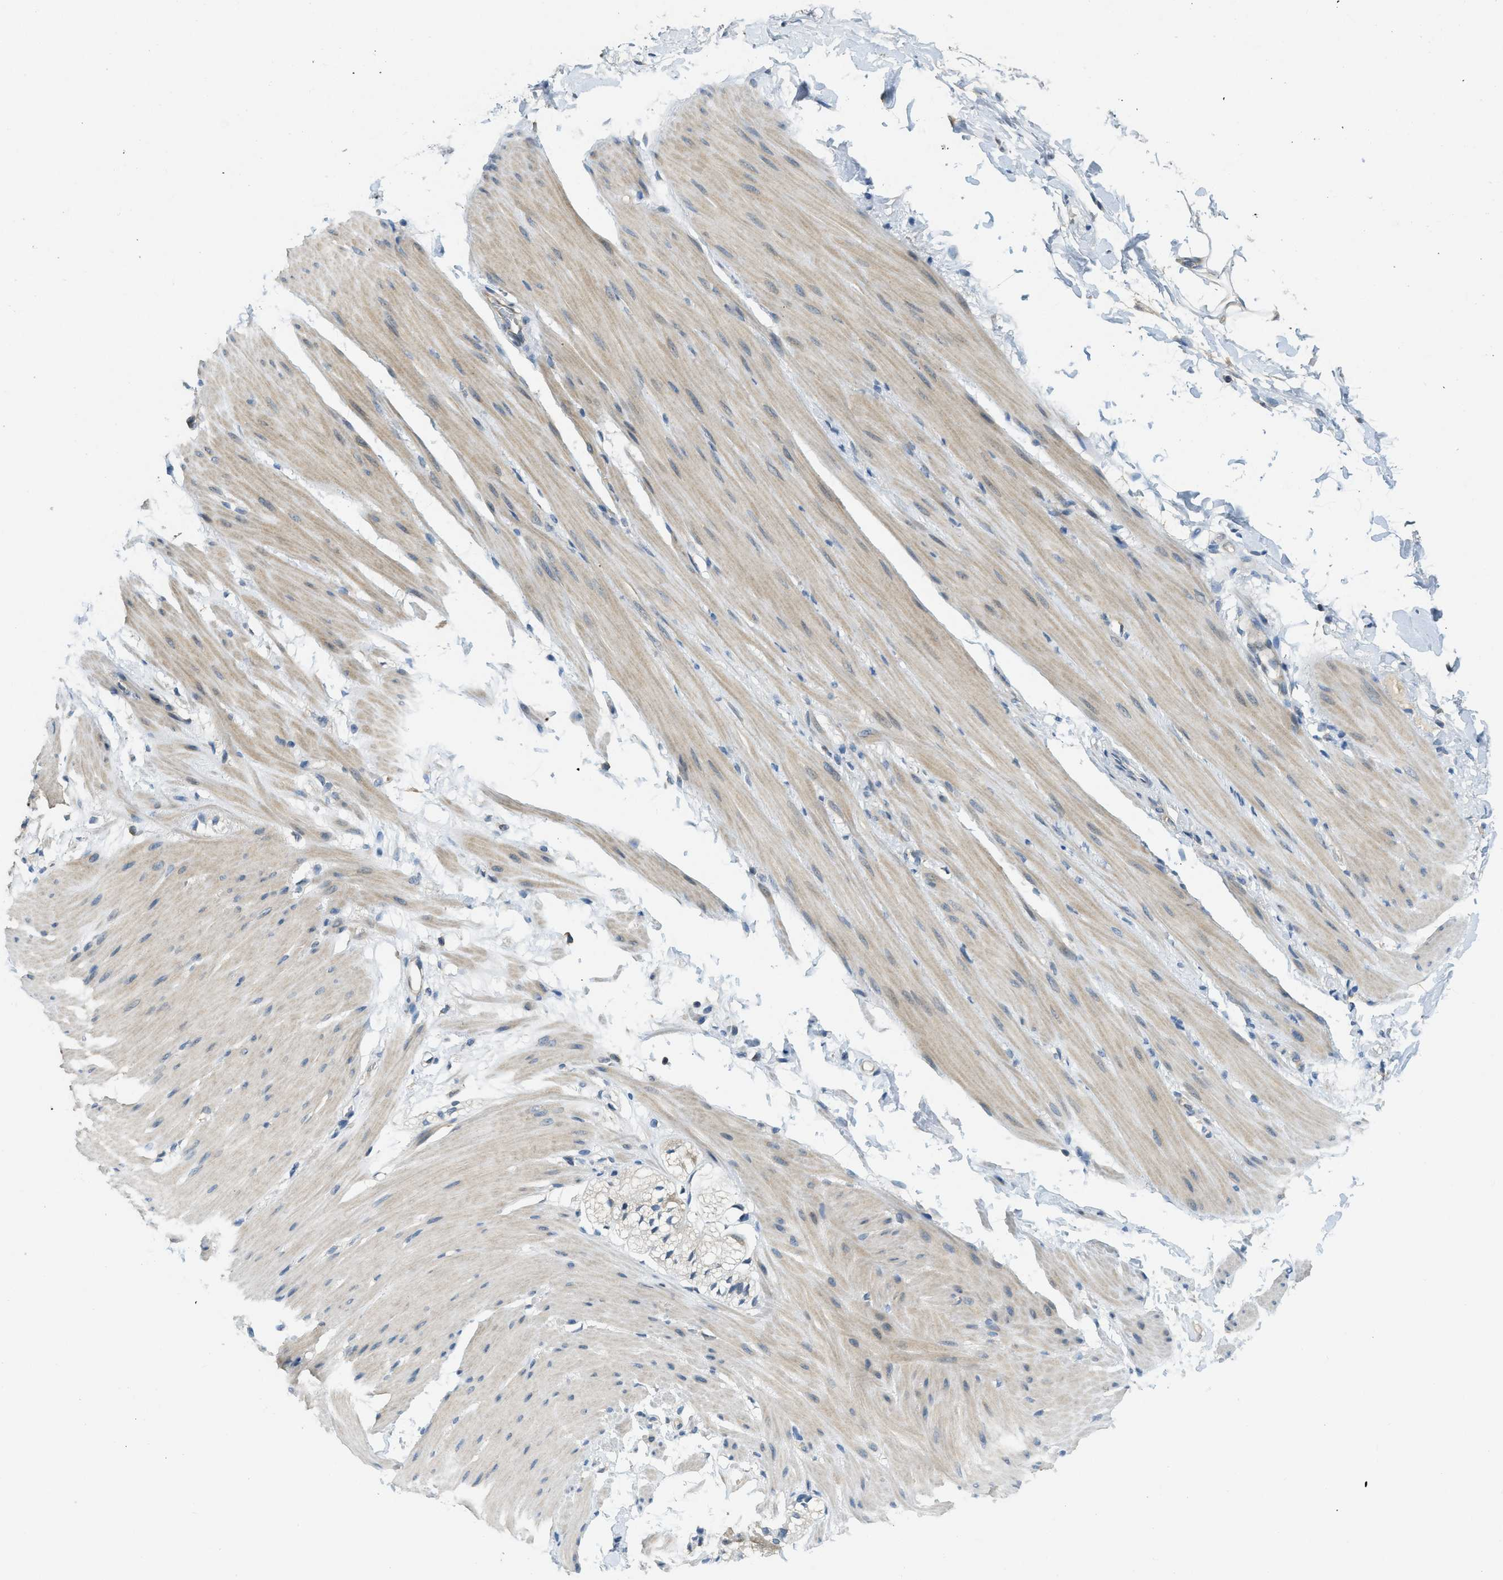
{"staining": {"intensity": "weak", "quantity": "25%-75%", "location": "cytoplasmic/membranous"}, "tissue": "smooth muscle", "cell_type": "Smooth muscle cells", "image_type": "normal", "snomed": [{"axis": "morphology", "description": "Normal tissue, NOS"}, {"axis": "topography", "description": "Smooth muscle"}, {"axis": "topography", "description": "Colon"}], "caption": "Brown immunohistochemical staining in unremarkable human smooth muscle shows weak cytoplasmic/membranous expression in about 25%-75% of smooth muscle cells. (brown staining indicates protein expression, while blue staining denotes nuclei).", "gene": "MIS18A", "patient": {"sex": "male", "age": 67}}